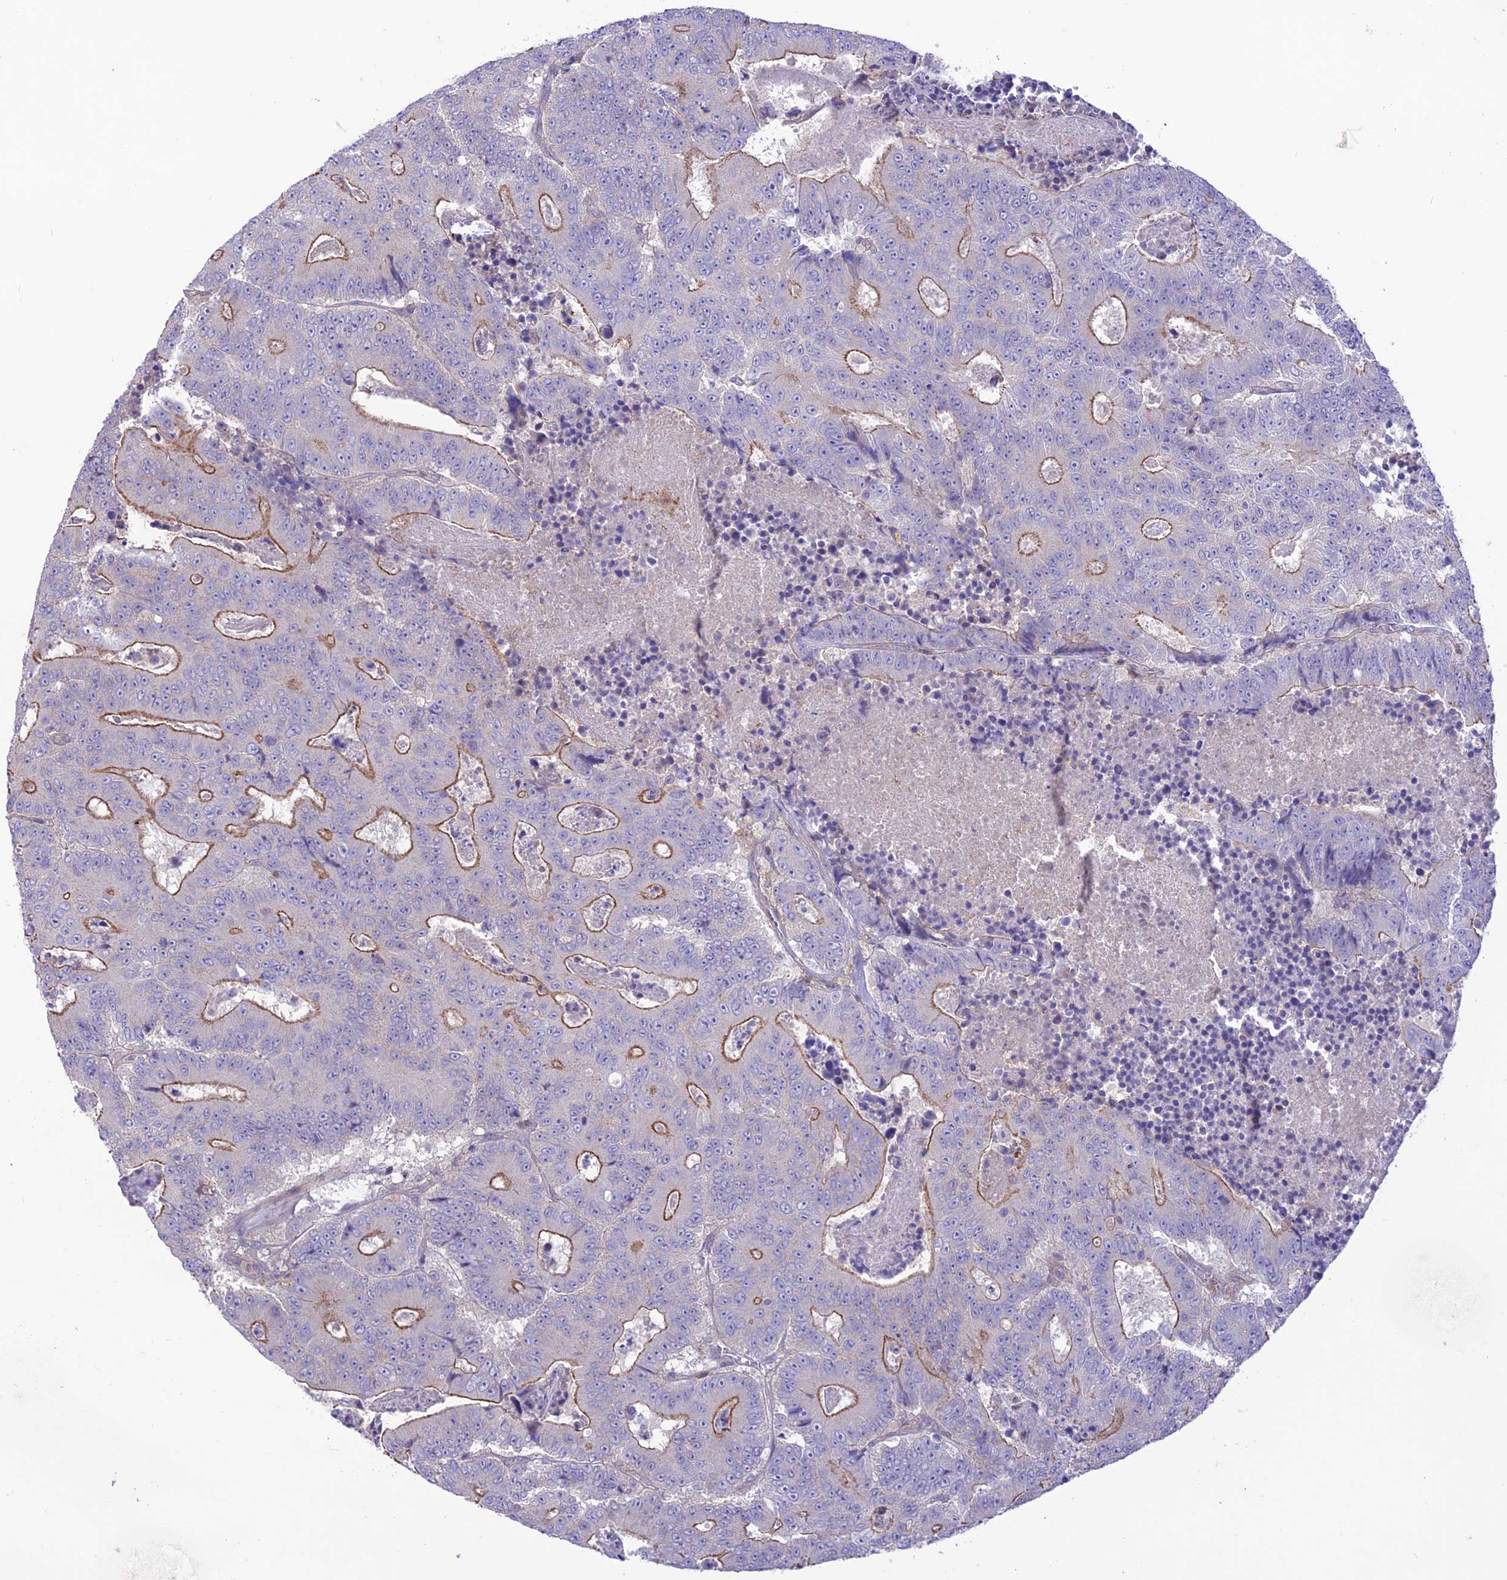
{"staining": {"intensity": "moderate", "quantity": "<25%", "location": "cytoplasmic/membranous"}, "tissue": "colorectal cancer", "cell_type": "Tumor cells", "image_type": "cancer", "snomed": [{"axis": "morphology", "description": "Adenocarcinoma, NOS"}, {"axis": "topography", "description": "Colon"}], "caption": "Immunohistochemistry (IHC) of human adenocarcinoma (colorectal) displays low levels of moderate cytoplasmic/membranous staining in about <25% of tumor cells.", "gene": "FCHSD1", "patient": {"sex": "male", "age": 83}}